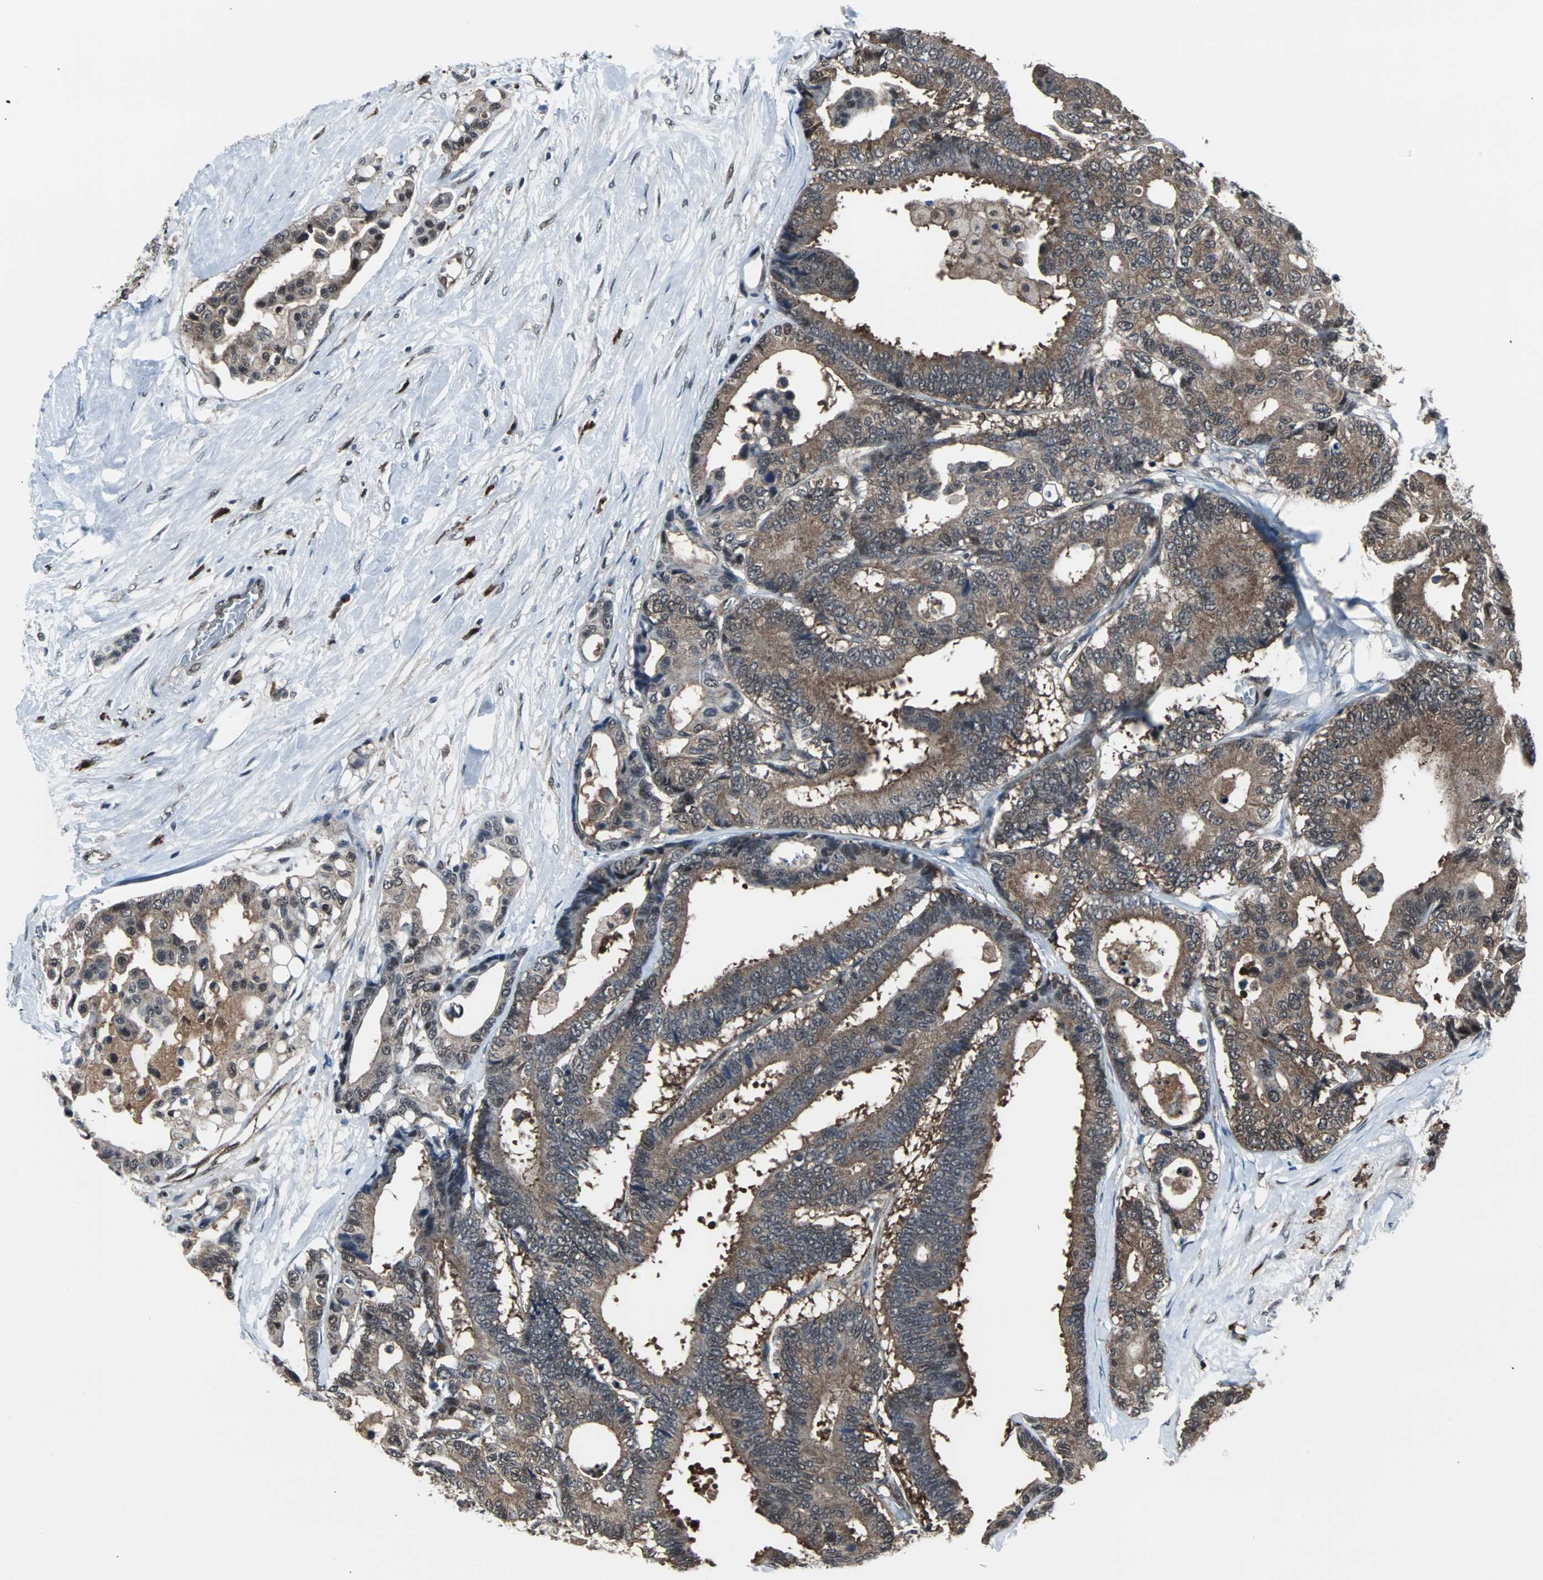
{"staining": {"intensity": "moderate", "quantity": ">75%", "location": "cytoplasmic/membranous"}, "tissue": "colorectal cancer", "cell_type": "Tumor cells", "image_type": "cancer", "snomed": [{"axis": "morphology", "description": "Normal tissue, NOS"}, {"axis": "morphology", "description": "Adenocarcinoma, NOS"}, {"axis": "topography", "description": "Colon"}], "caption": "The immunohistochemical stain labels moderate cytoplasmic/membranous expression in tumor cells of colorectal adenocarcinoma tissue.", "gene": "VCP", "patient": {"sex": "male", "age": 82}}